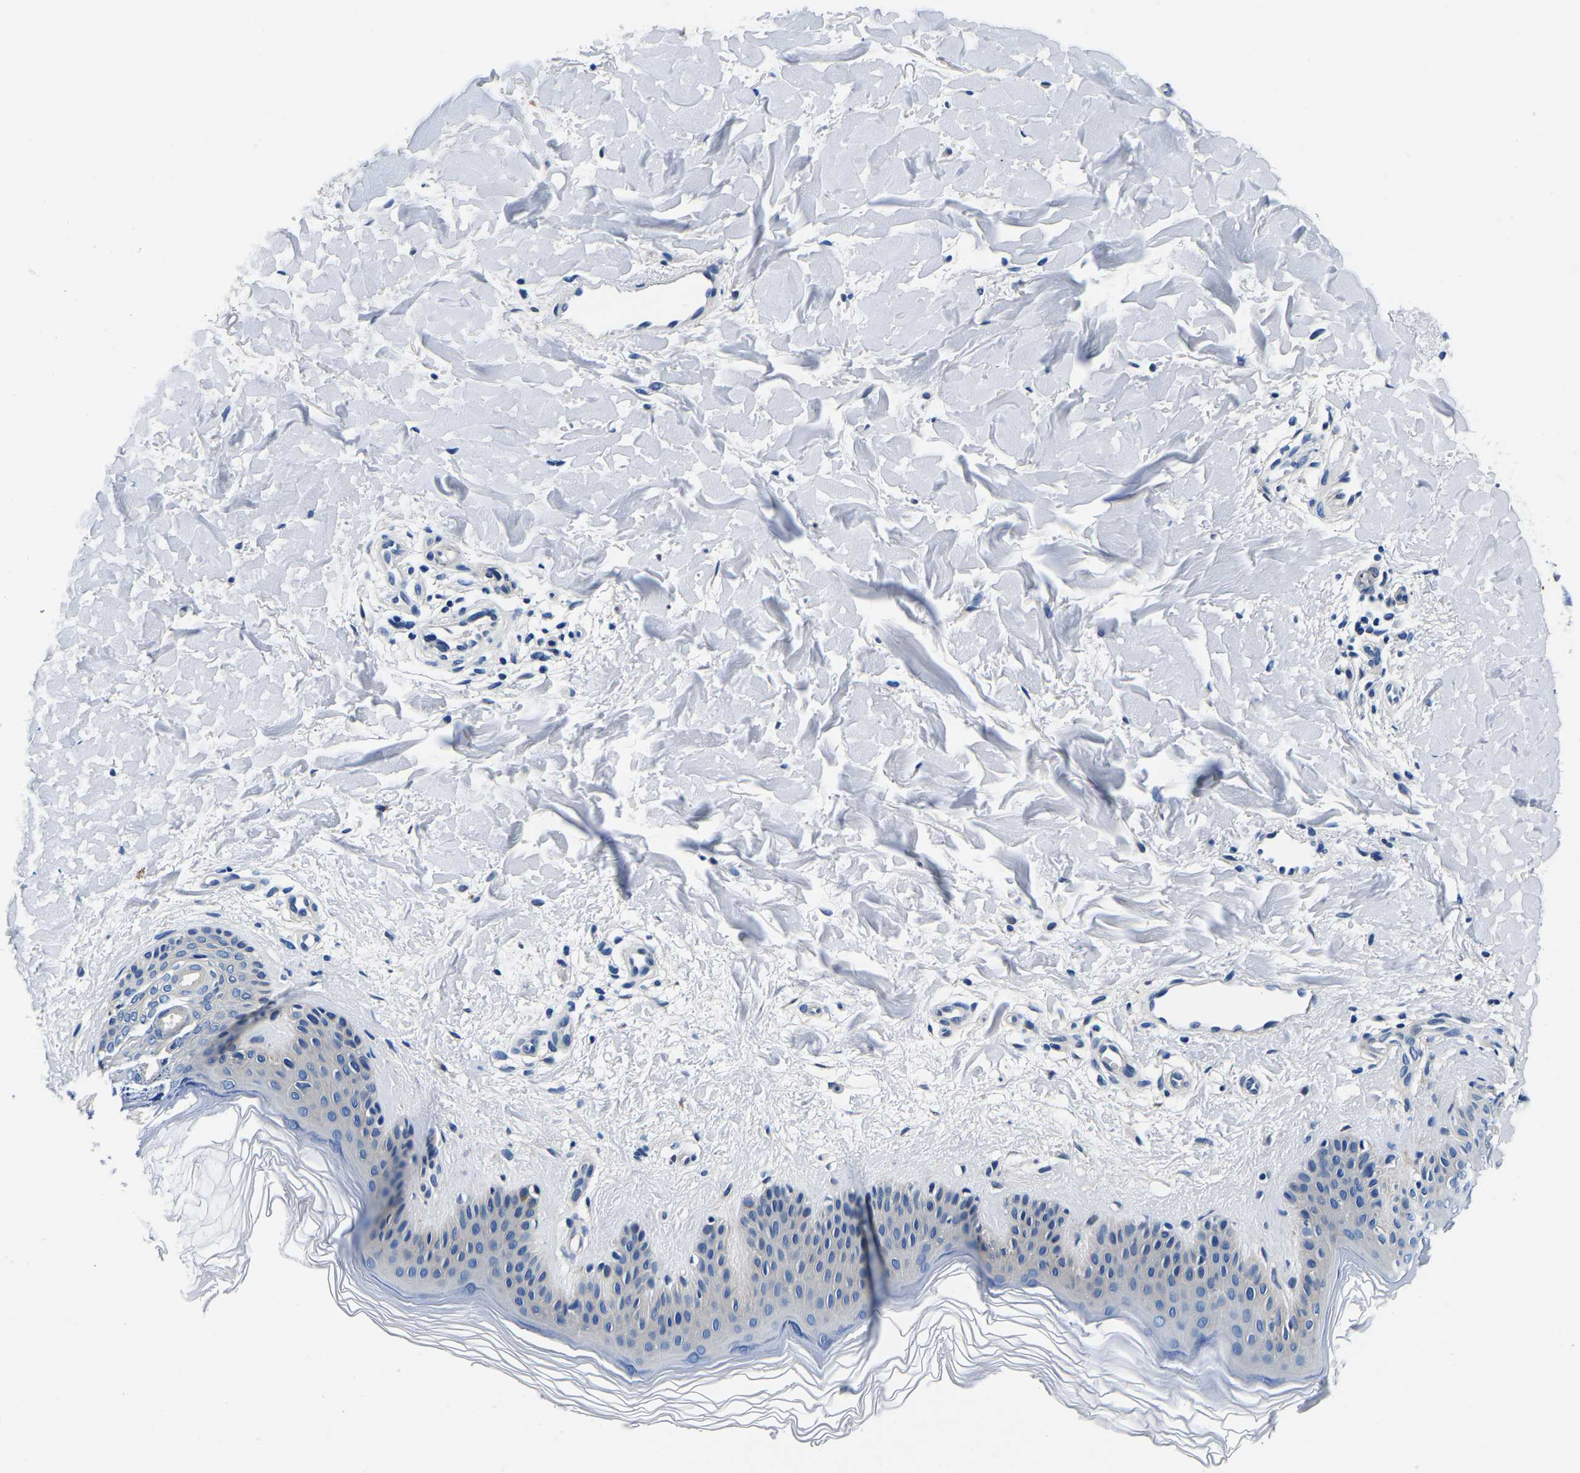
{"staining": {"intensity": "negative", "quantity": "none", "location": "none"}, "tissue": "skin", "cell_type": "Fibroblasts", "image_type": "normal", "snomed": [{"axis": "morphology", "description": "Normal tissue, NOS"}, {"axis": "morphology", "description": "Malignant melanoma, Metastatic site"}, {"axis": "topography", "description": "Skin"}], "caption": "Immunohistochemistry (IHC) micrograph of benign skin: human skin stained with DAB exhibits no significant protein staining in fibroblasts.", "gene": "ACO1", "patient": {"sex": "male", "age": 41}}